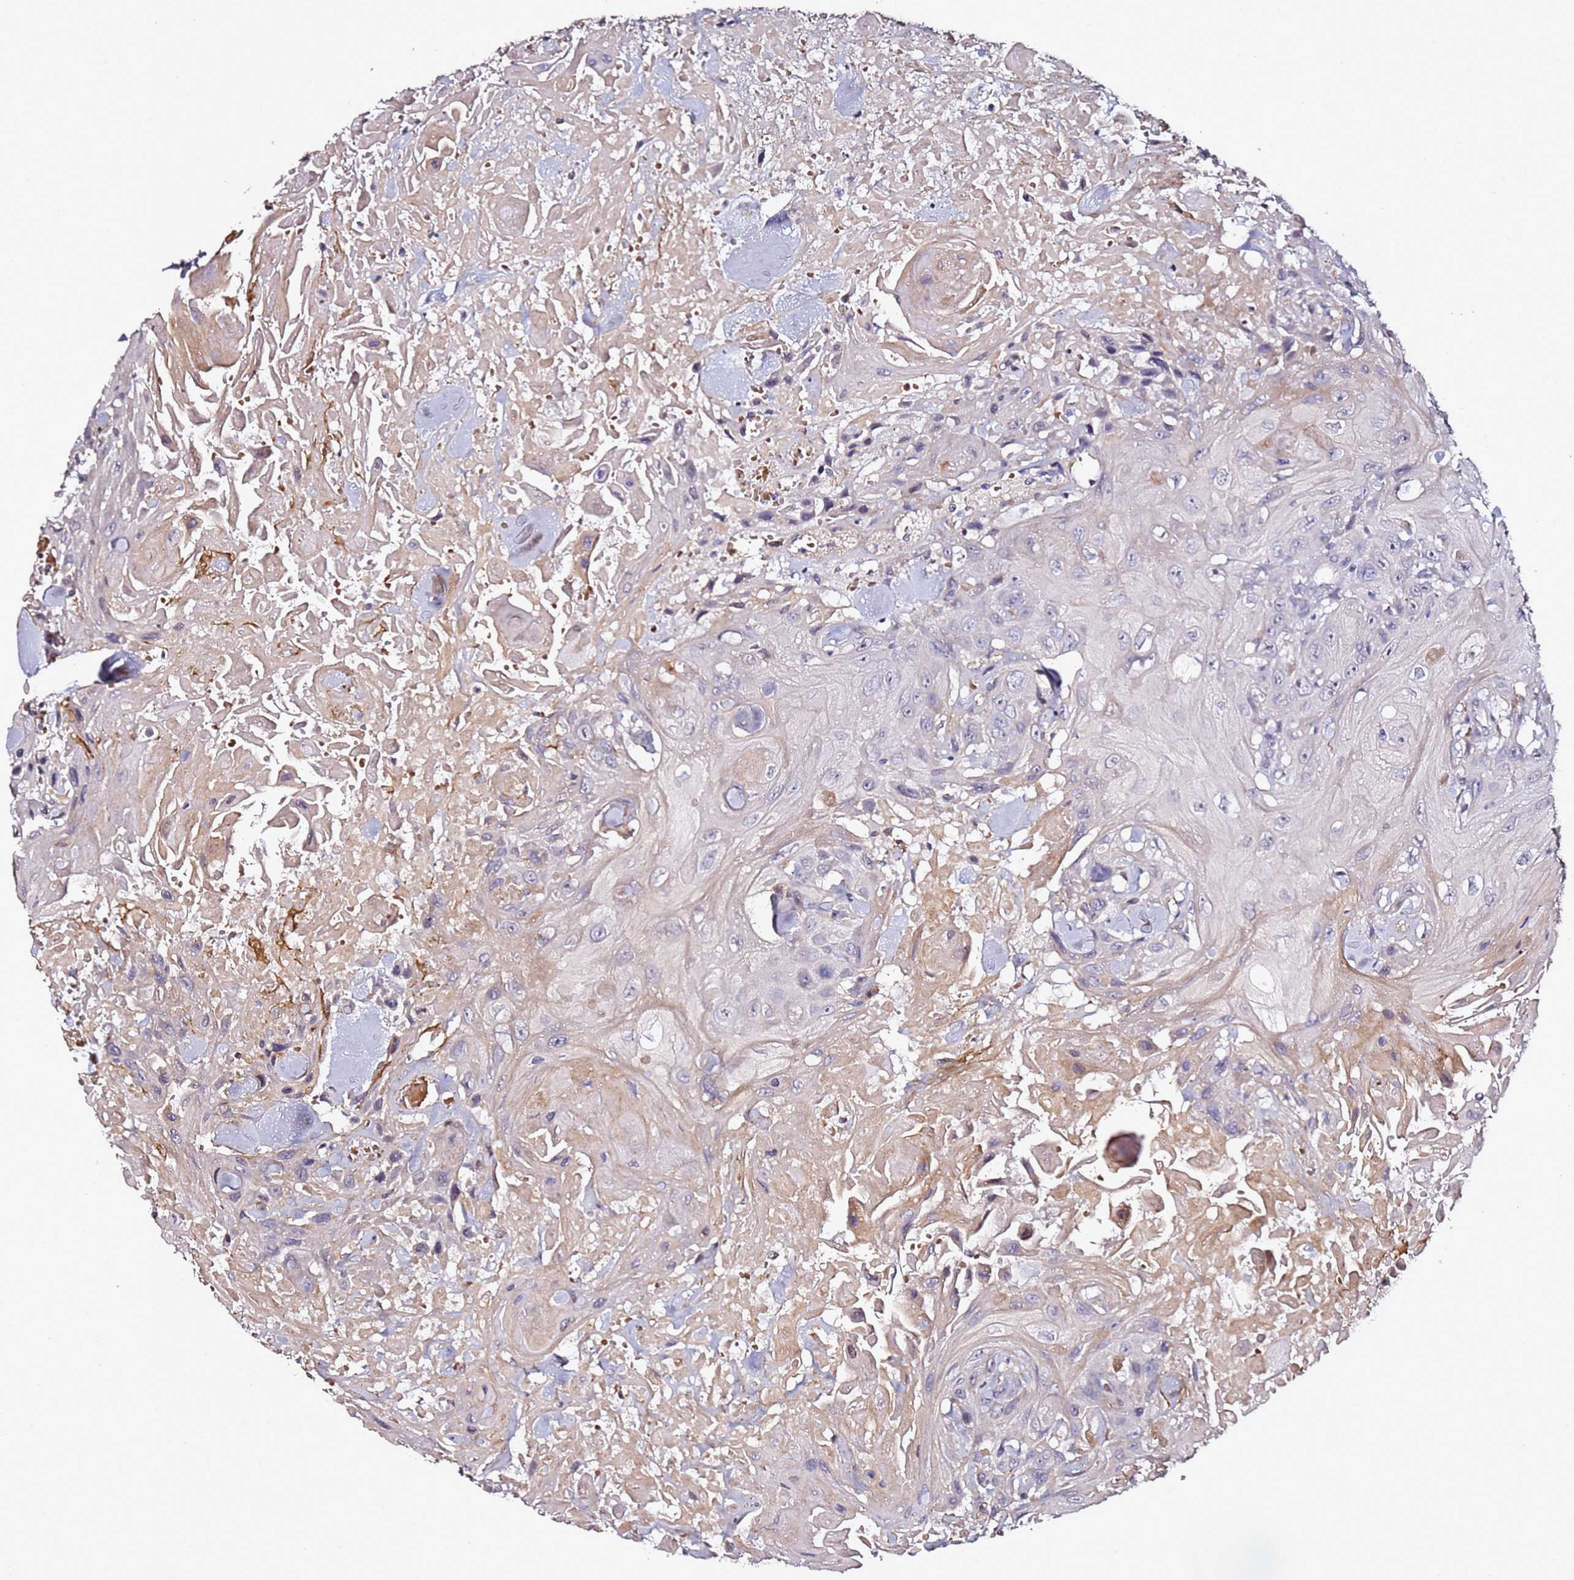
{"staining": {"intensity": "negative", "quantity": "none", "location": "none"}, "tissue": "head and neck cancer", "cell_type": "Tumor cells", "image_type": "cancer", "snomed": [{"axis": "morphology", "description": "Squamous cell carcinoma, NOS"}, {"axis": "topography", "description": "Head-Neck"}], "caption": "High power microscopy photomicrograph of an IHC photomicrograph of head and neck cancer, revealing no significant positivity in tumor cells.", "gene": "C3orf80", "patient": {"sex": "male", "age": 81}}